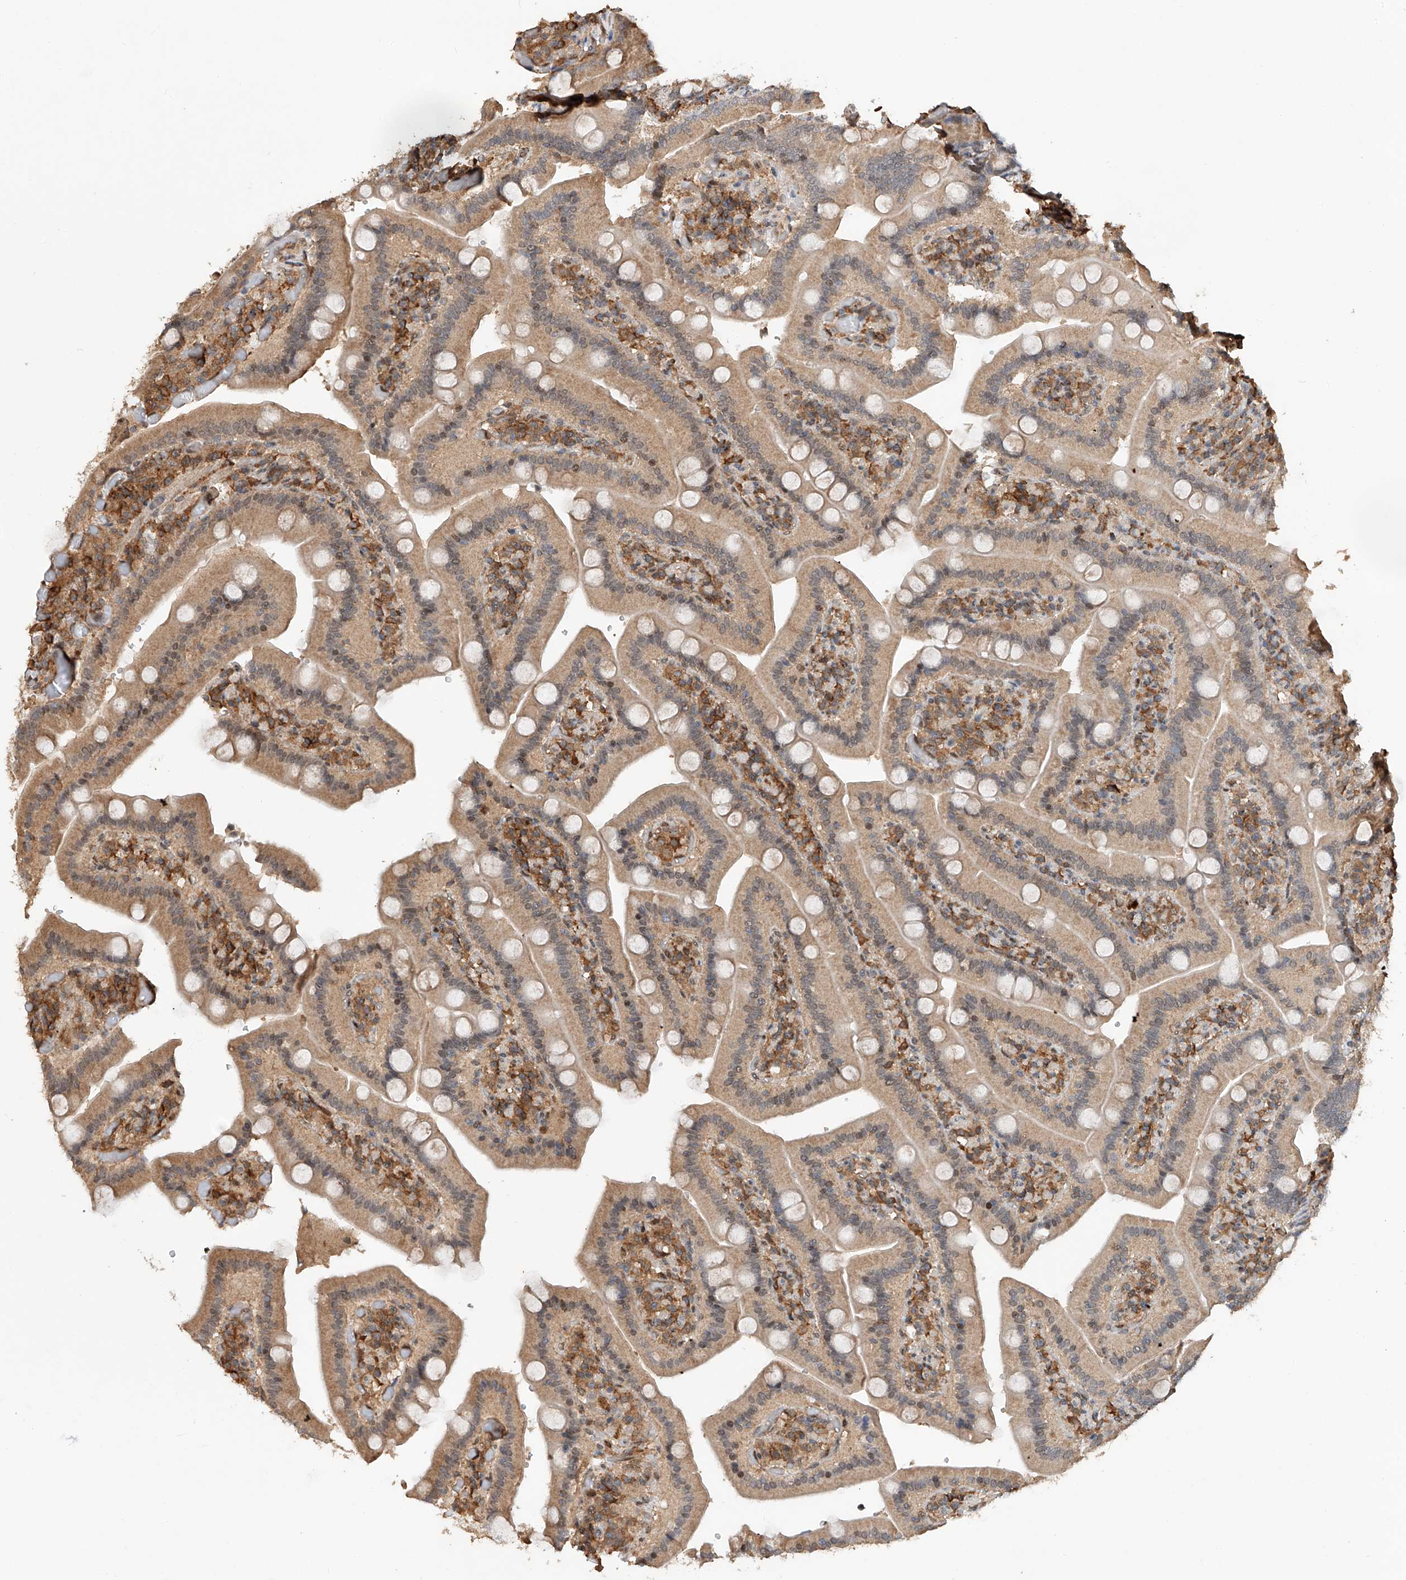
{"staining": {"intensity": "moderate", "quantity": ">75%", "location": "cytoplasmic/membranous"}, "tissue": "duodenum", "cell_type": "Glandular cells", "image_type": "normal", "snomed": [{"axis": "morphology", "description": "Normal tissue, NOS"}, {"axis": "topography", "description": "Duodenum"}], "caption": "Moderate cytoplasmic/membranous positivity is identified in about >75% of glandular cells in normal duodenum. The staining was performed using DAB, with brown indicating positive protein expression. Nuclei are stained blue with hematoxylin.", "gene": "RILPL2", "patient": {"sex": "female", "age": 62}}